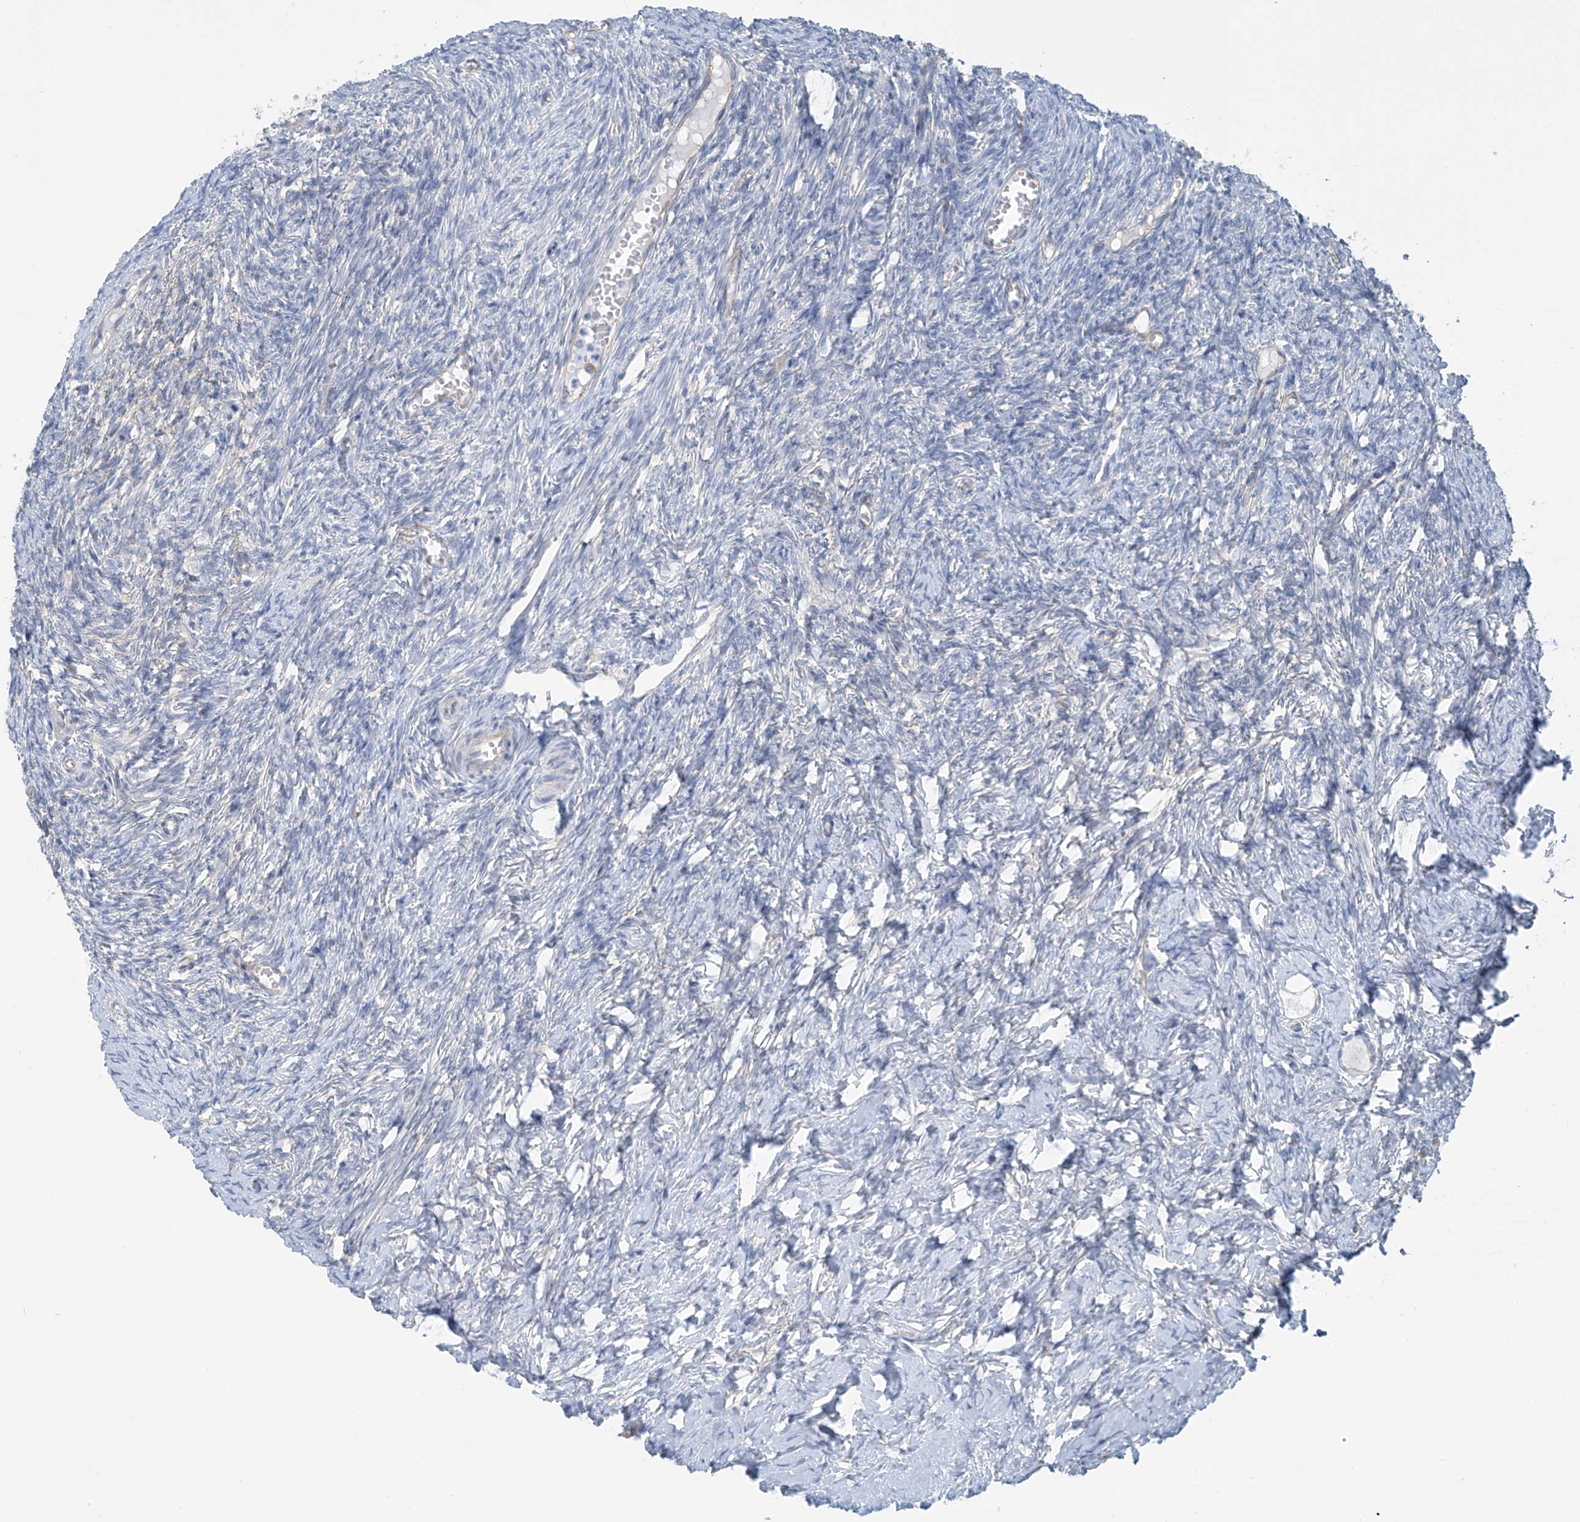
{"staining": {"intensity": "negative", "quantity": "none", "location": "none"}, "tissue": "ovary", "cell_type": "Follicle cells", "image_type": "normal", "snomed": [{"axis": "morphology", "description": "Normal tissue, NOS"}, {"axis": "topography", "description": "Ovary"}], "caption": "Immunohistochemistry image of unremarkable human ovary stained for a protein (brown), which reveals no expression in follicle cells. (DAB (3,3'-diaminobenzidine) immunohistochemistry (IHC) visualized using brightfield microscopy, high magnification).", "gene": "ZNF846", "patient": {"sex": "female", "age": 27}}